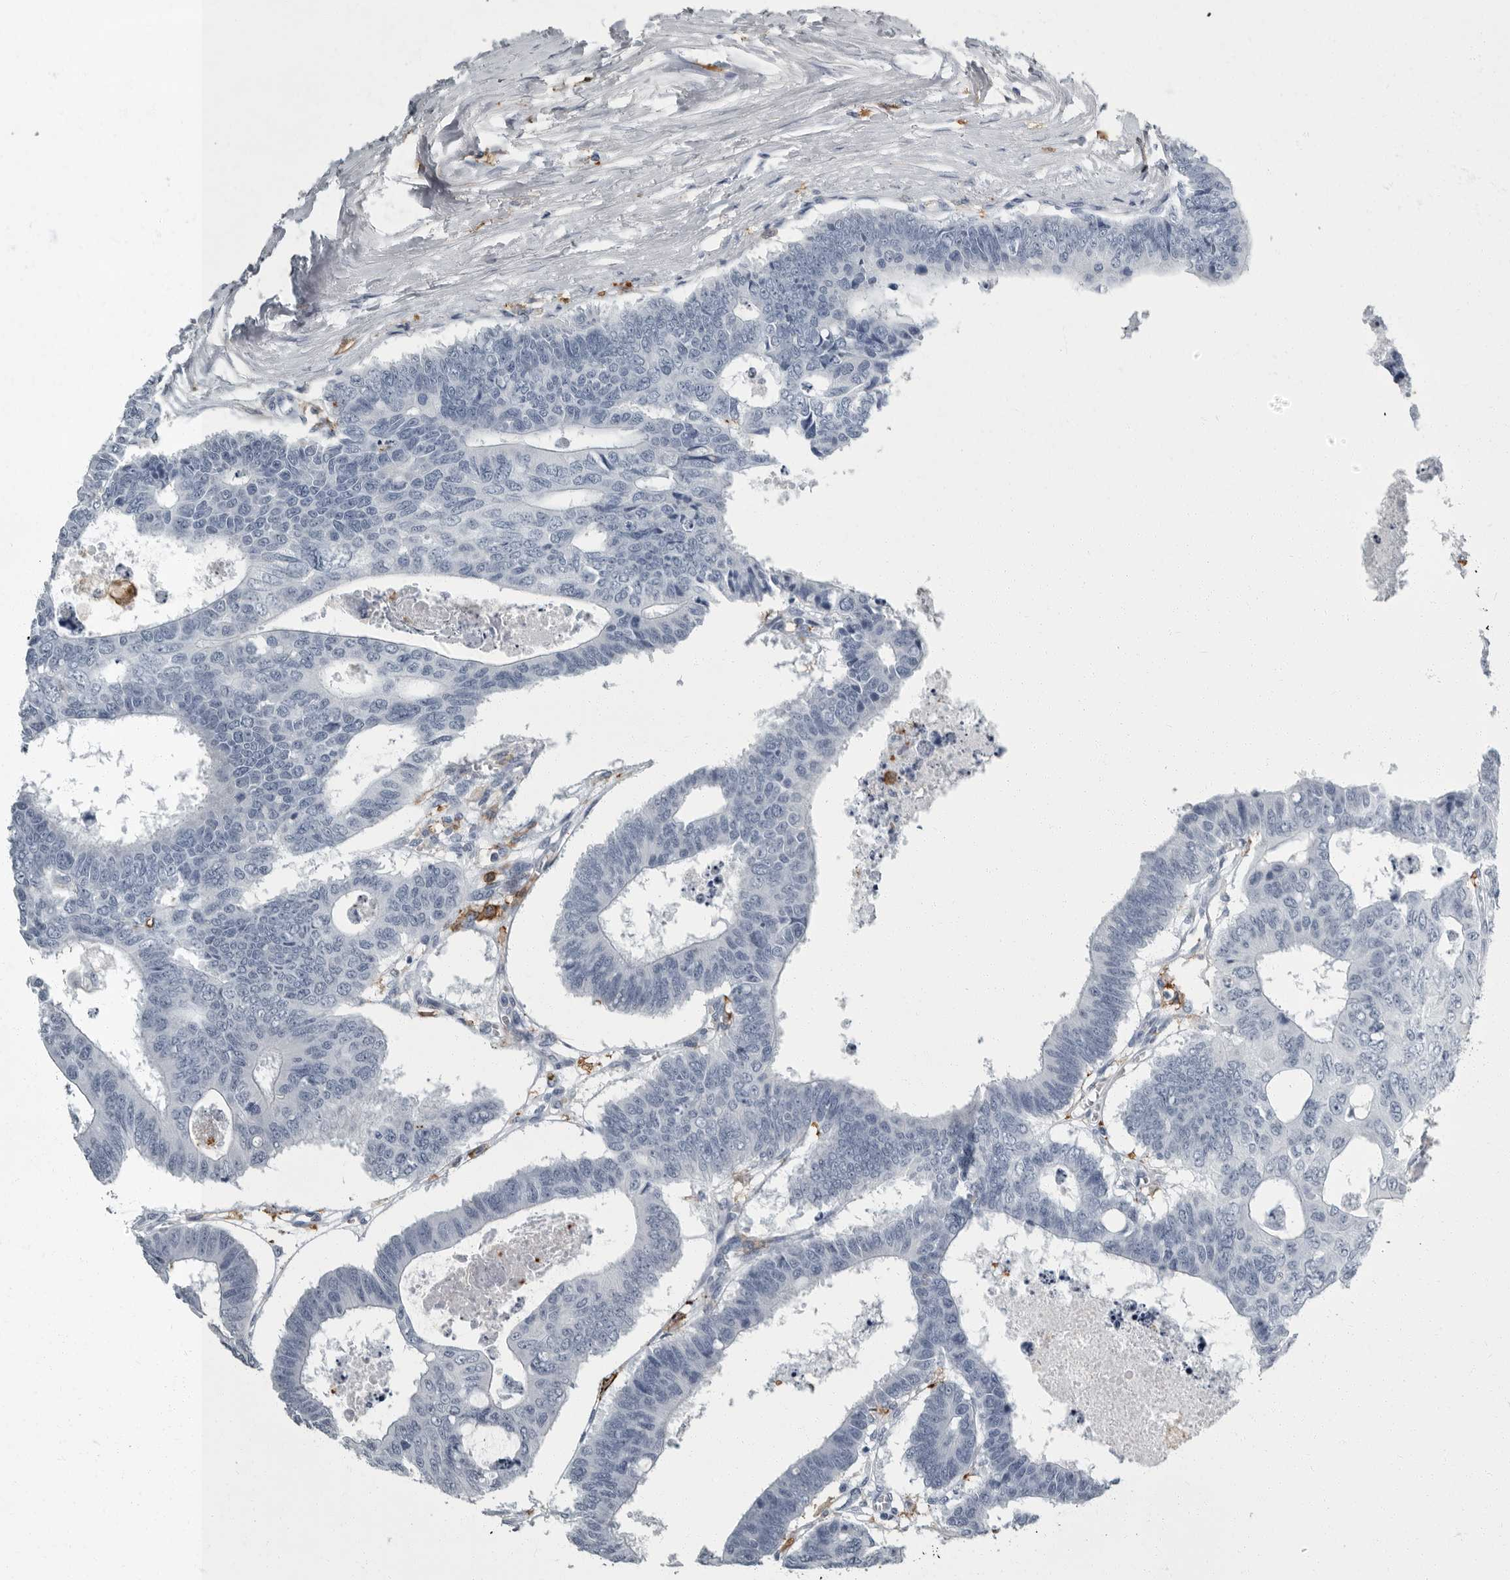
{"staining": {"intensity": "negative", "quantity": "none", "location": "none"}, "tissue": "colorectal cancer", "cell_type": "Tumor cells", "image_type": "cancer", "snomed": [{"axis": "morphology", "description": "Adenocarcinoma, NOS"}, {"axis": "topography", "description": "Rectum"}], "caption": "Photomicrograph shows no significant protein expression in tumor cells of adenocarcinoma (colorectal).", "gene": "FCER1G", "patient": {"sex": "male", "age": 84}}